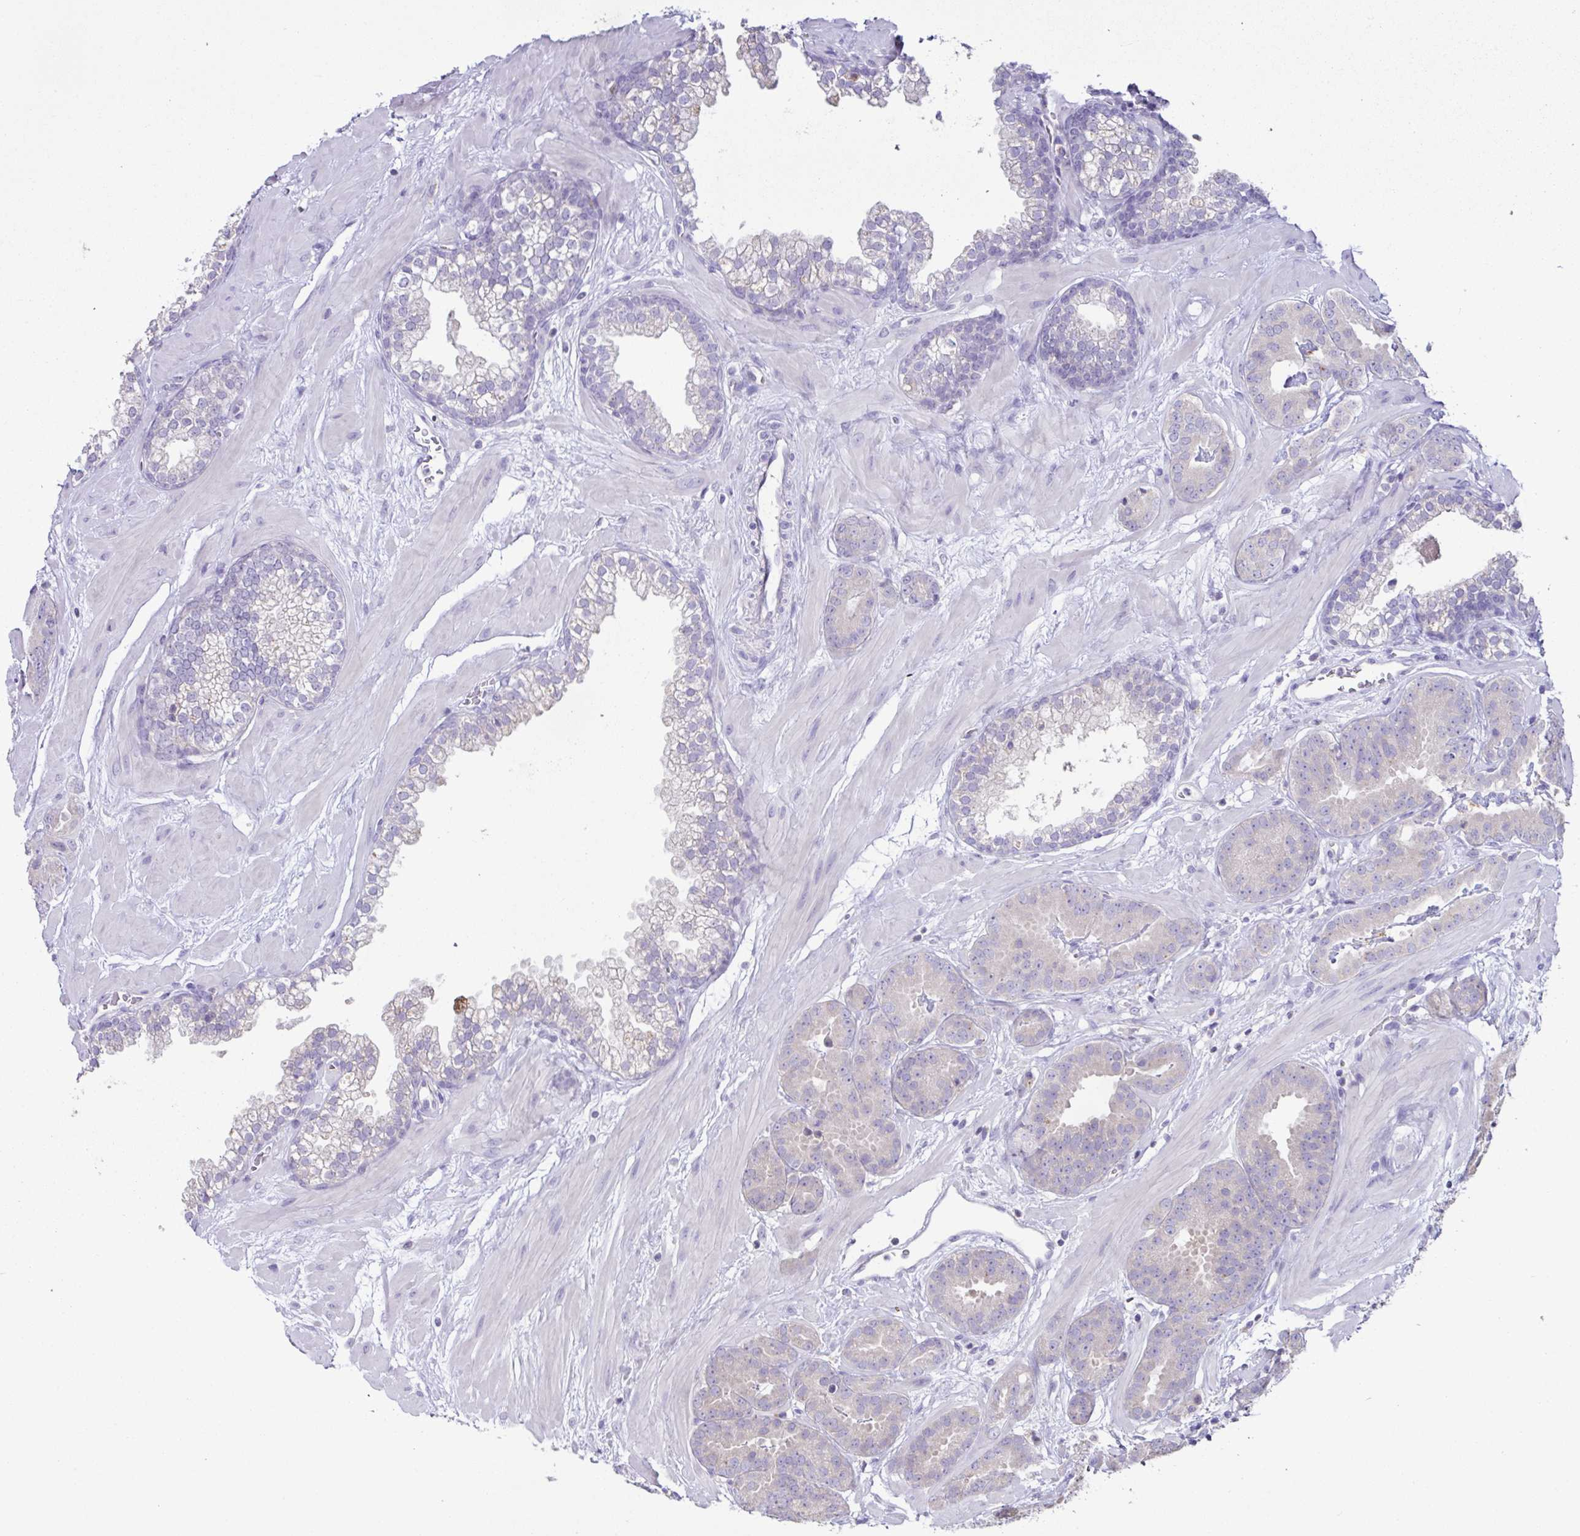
{"staining": {"intensity": "negative", "quantity": "none", "location": "none"}, "tissue": "prostate cancer", "cell_type": "Tumor cells", "image_type": "cancer", "snomed": [{"axis": "morphology", "description": "Adenocarcinoma, Low grade"}, {"axis": "topography", "description": "Prostate"}], "caption": "Immunohistochemistry (IHC) image of neoplastic tissue: prostate cancer stained with DAB (3,3'-diaminobenzidine) demonstrates no significant protein positivity in tumor cells.", "gene": "D2HGDH", "patient": {"sex": "male", "age": 62}}